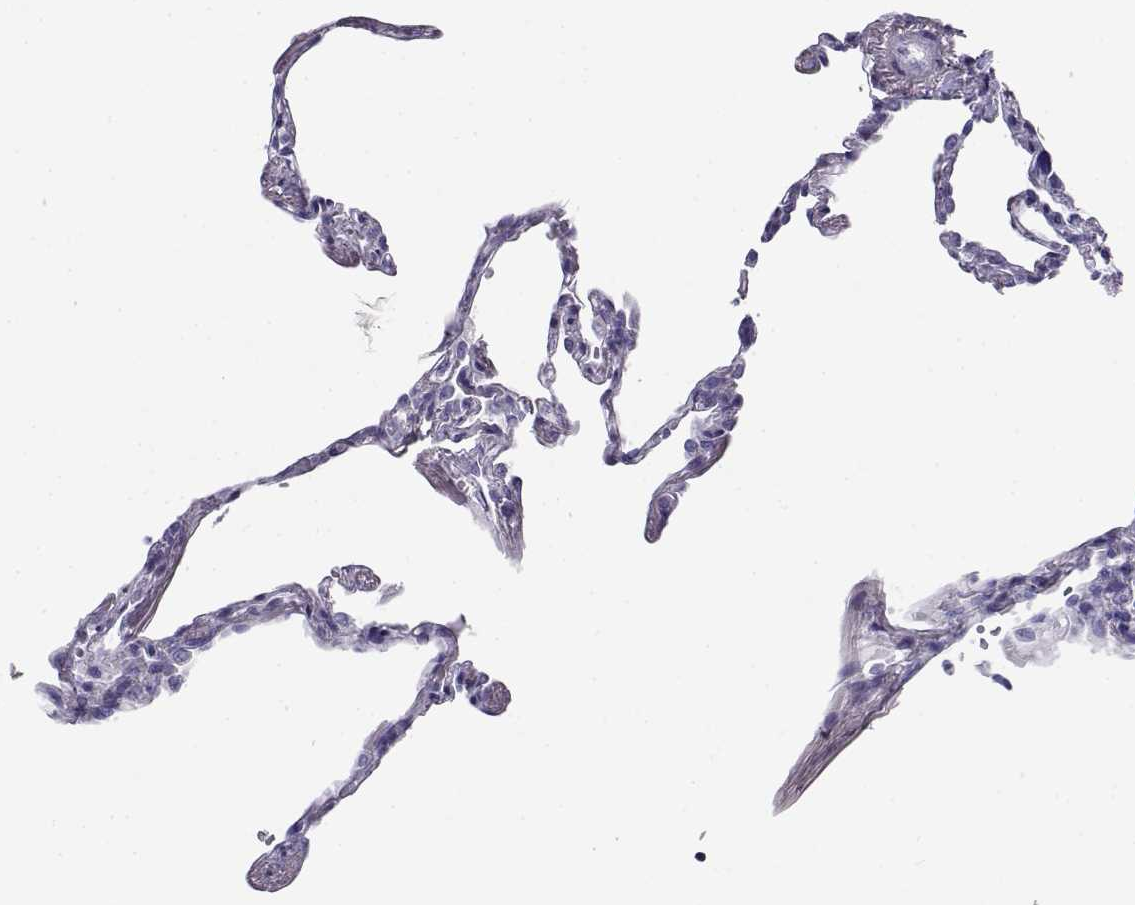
{"staining": {"intensity": "negative", "quantity": "none", "location": "none"}, "tissue": "lung", "cell_type": "Alveolar cells", "image_type": "normal", "snomed": [{"axis": "morphology", "description": "Normal tissue, NOS"}, {"axis": "topography", "description": "Lung"}], "caption": "This is a histopathology image of immunohistochemistry (IHC) staining of unremarkable lung, which shows no expression in alveolar cells.", "gene": "CABS1", "patient": {"sex": "male", "age": 78}}